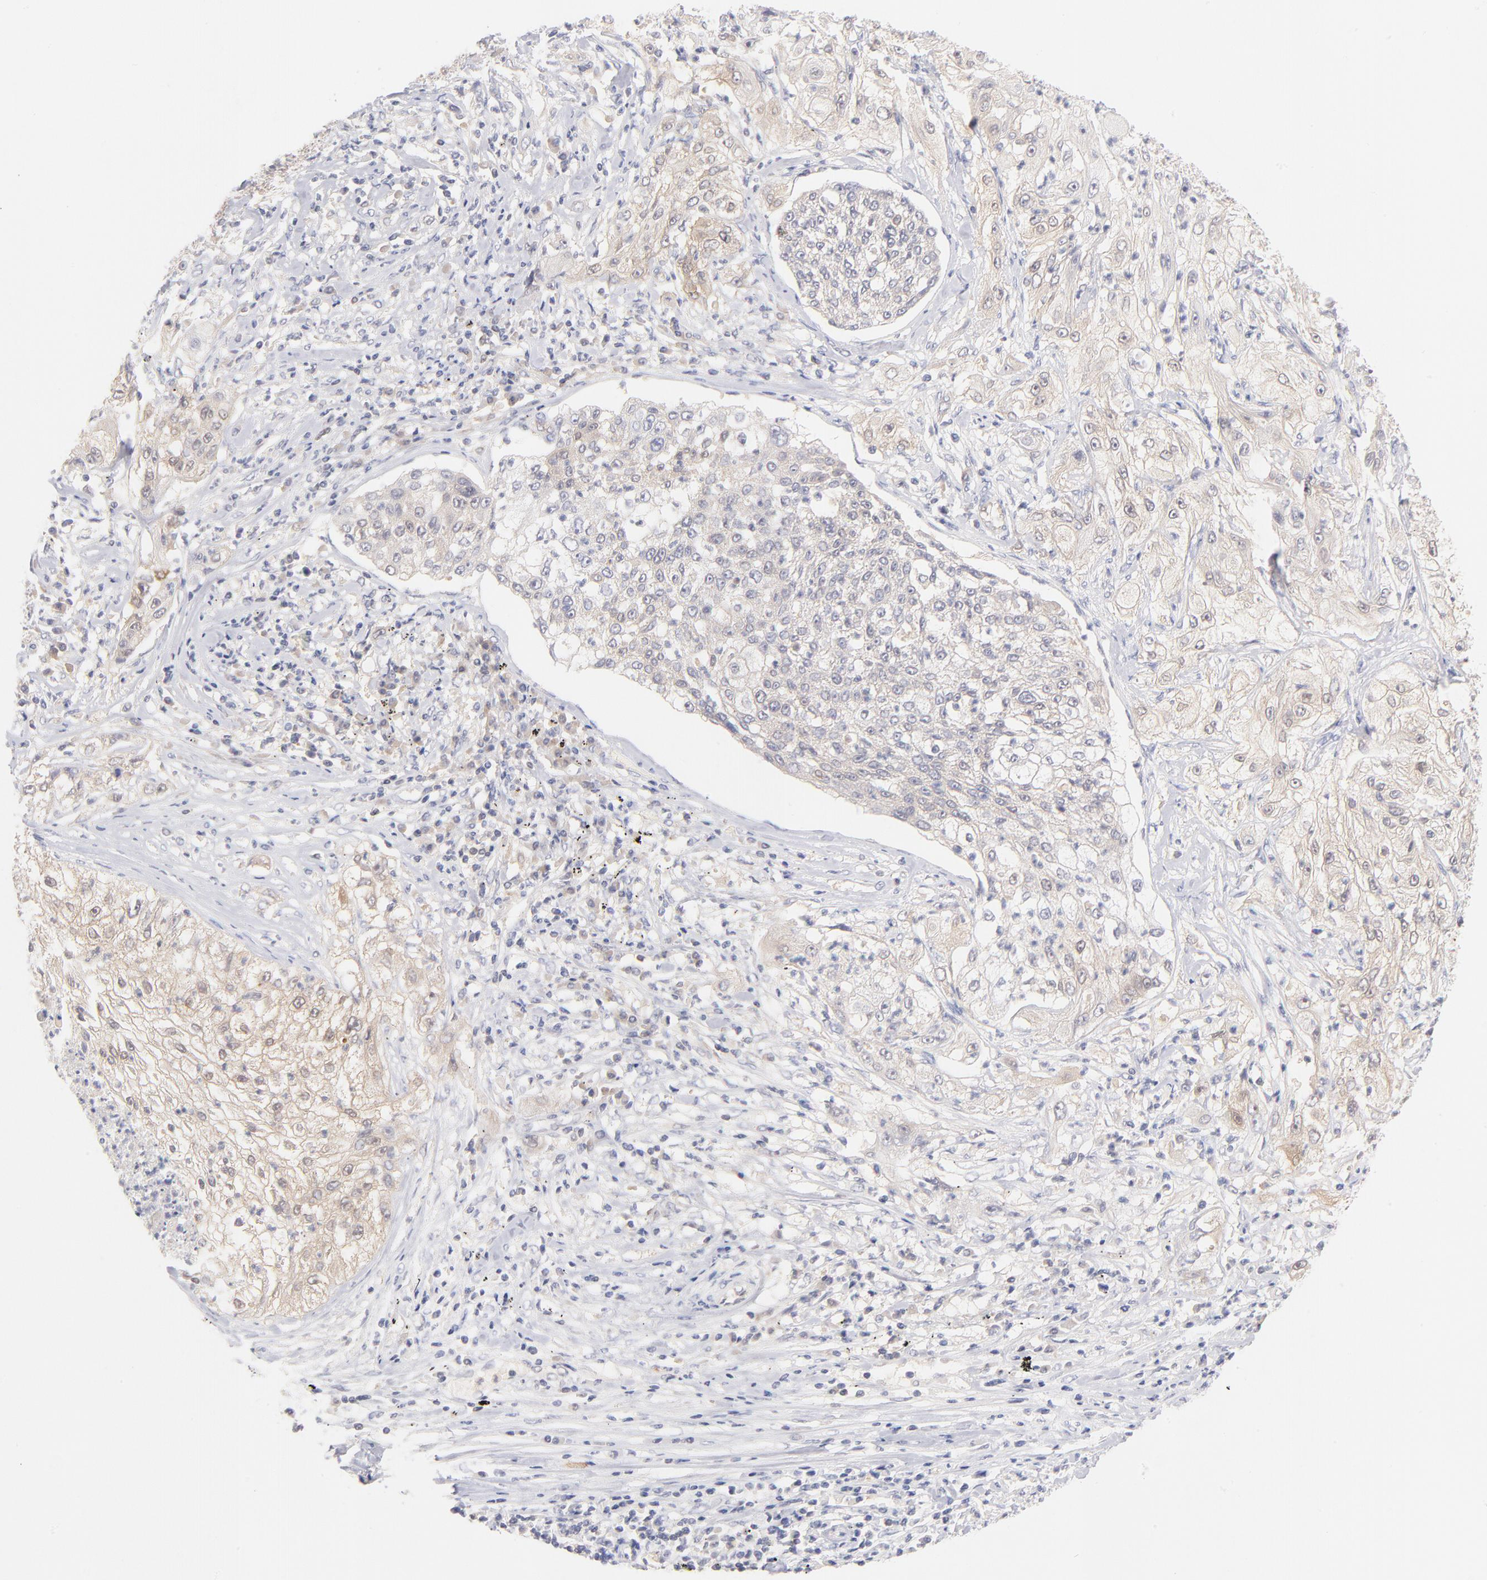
{"staining": {"intensity": "weak", "quantity": "25%-75%", "location": "cytoplasmic/membranous,nuclear"}, "tissue": "lung cancer", "cell_type": "Tumor cells", "image_type": "cancer", "snomed": [{"axis": "morphology", "description": "Inflammation, NOS"}, {"axis": "morphology", "description": "Squamous cell carcinoma, NOS"}, {"axis": "topography", "description": "Lymph node"}, {"axis": "topography", "description": "Soft tissue"}, {"axis": "topography", "description": "Lung"}], "caption": "Lung cancer (squamous cell carcinoma) stained with IHC reveals weak cytoplasmic/membranous and nuclear positivity in about 25%-75% of tumor cells.", "gene": "CASP6", "patient": {"sex": "male", "age": 66}}